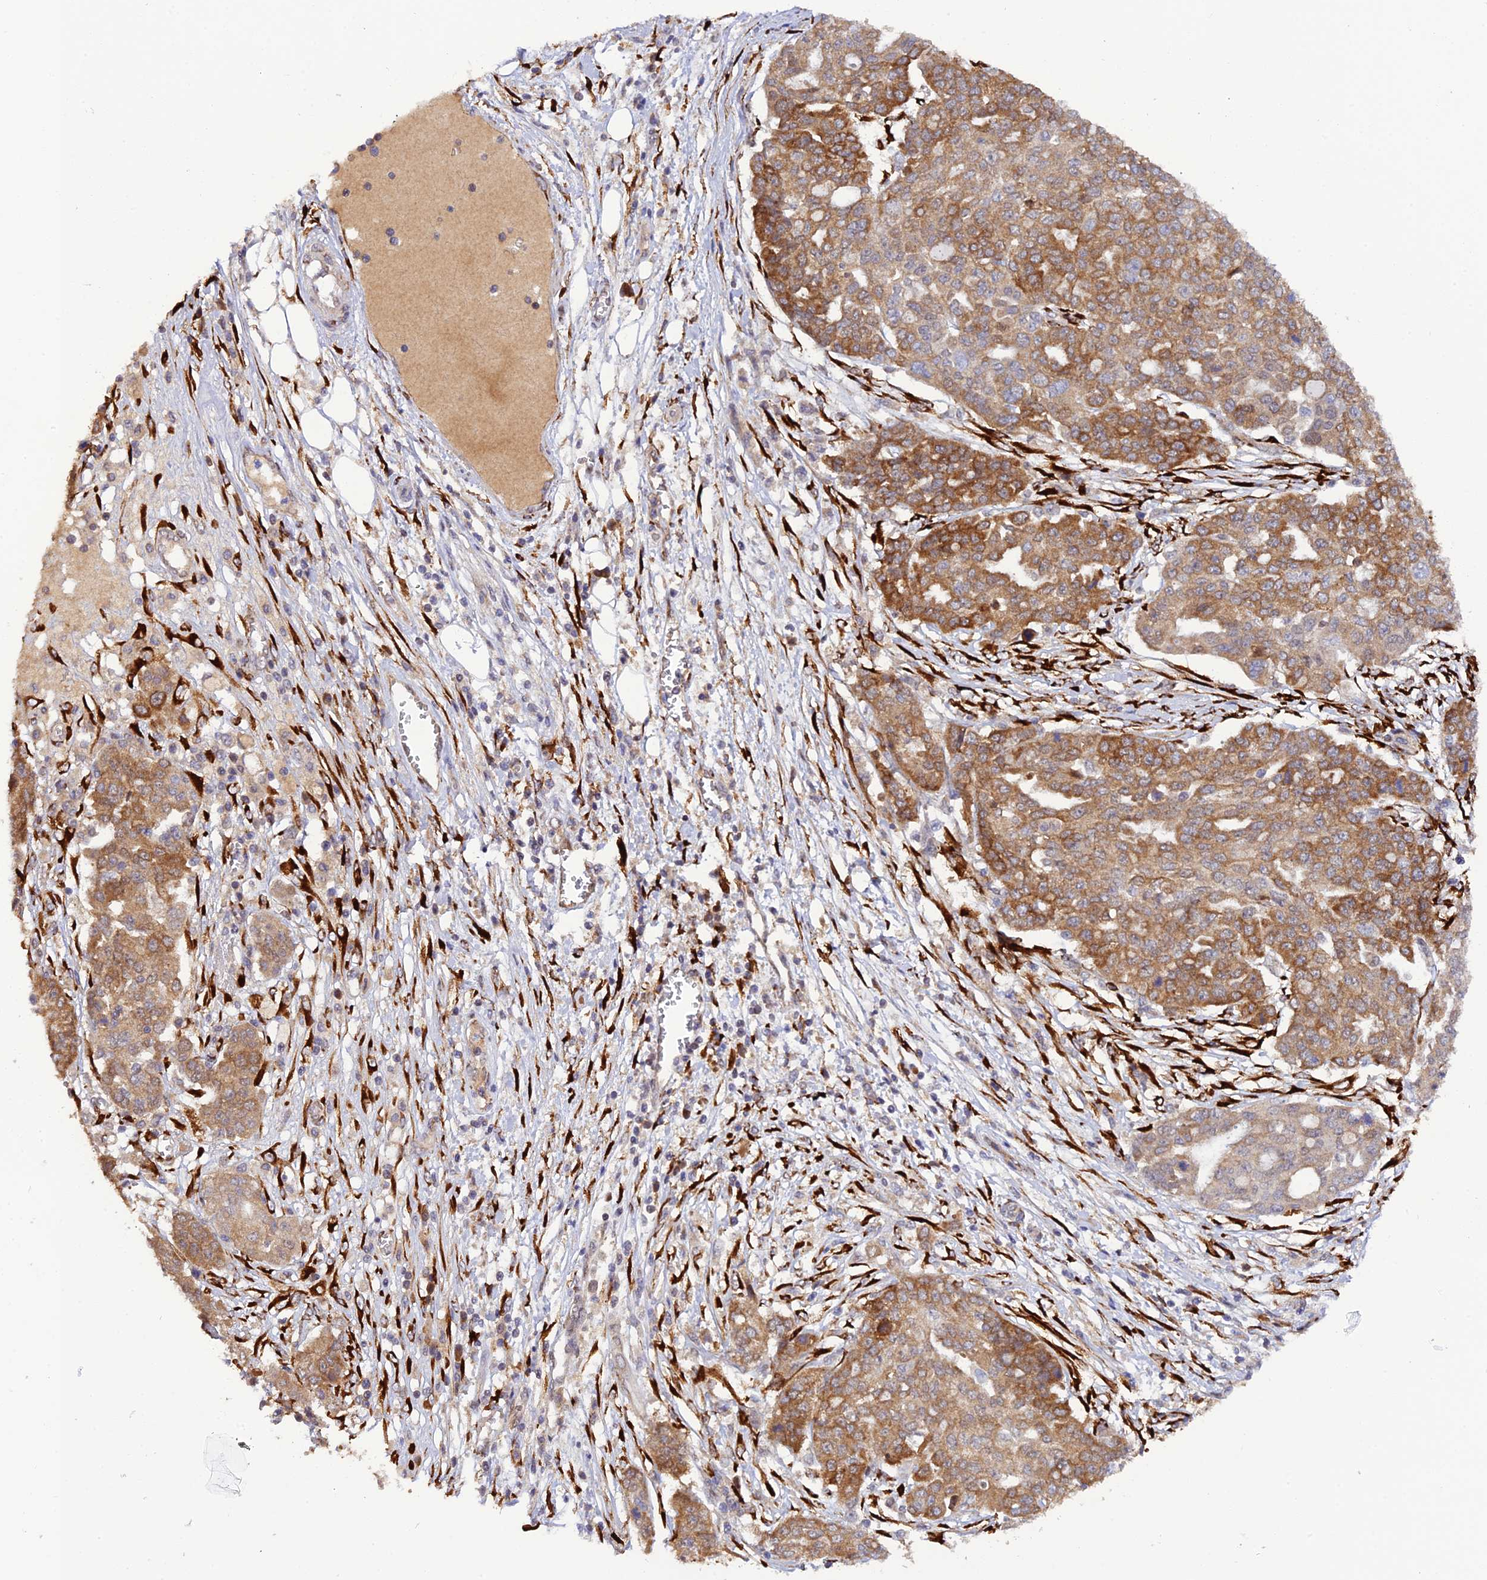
{"staining": {"intensity": "strong", "quantity": ">75%", "location": "cytoplasmic/membranous"}, "tissue": "ovarian cancer", "cell_type": "Tumor cells", "image_type": "cancer", "snomed": [{"axis": "morphology", "description": "Cystadenocarcinoma, serous, NOS"}, {"axis": "topography", "description": "Soft tissue"}, {"axis": "topography", "description": "Ovary"}], "caption": "The immunohistochemical stain labels strong cytoplasmic/membranous positivity in tumor cells of ovarian cancer (serous cystadenocarcinoma) tissue.", "gene": "P3H3", "patient": {"sex": "female", "age": 57}}